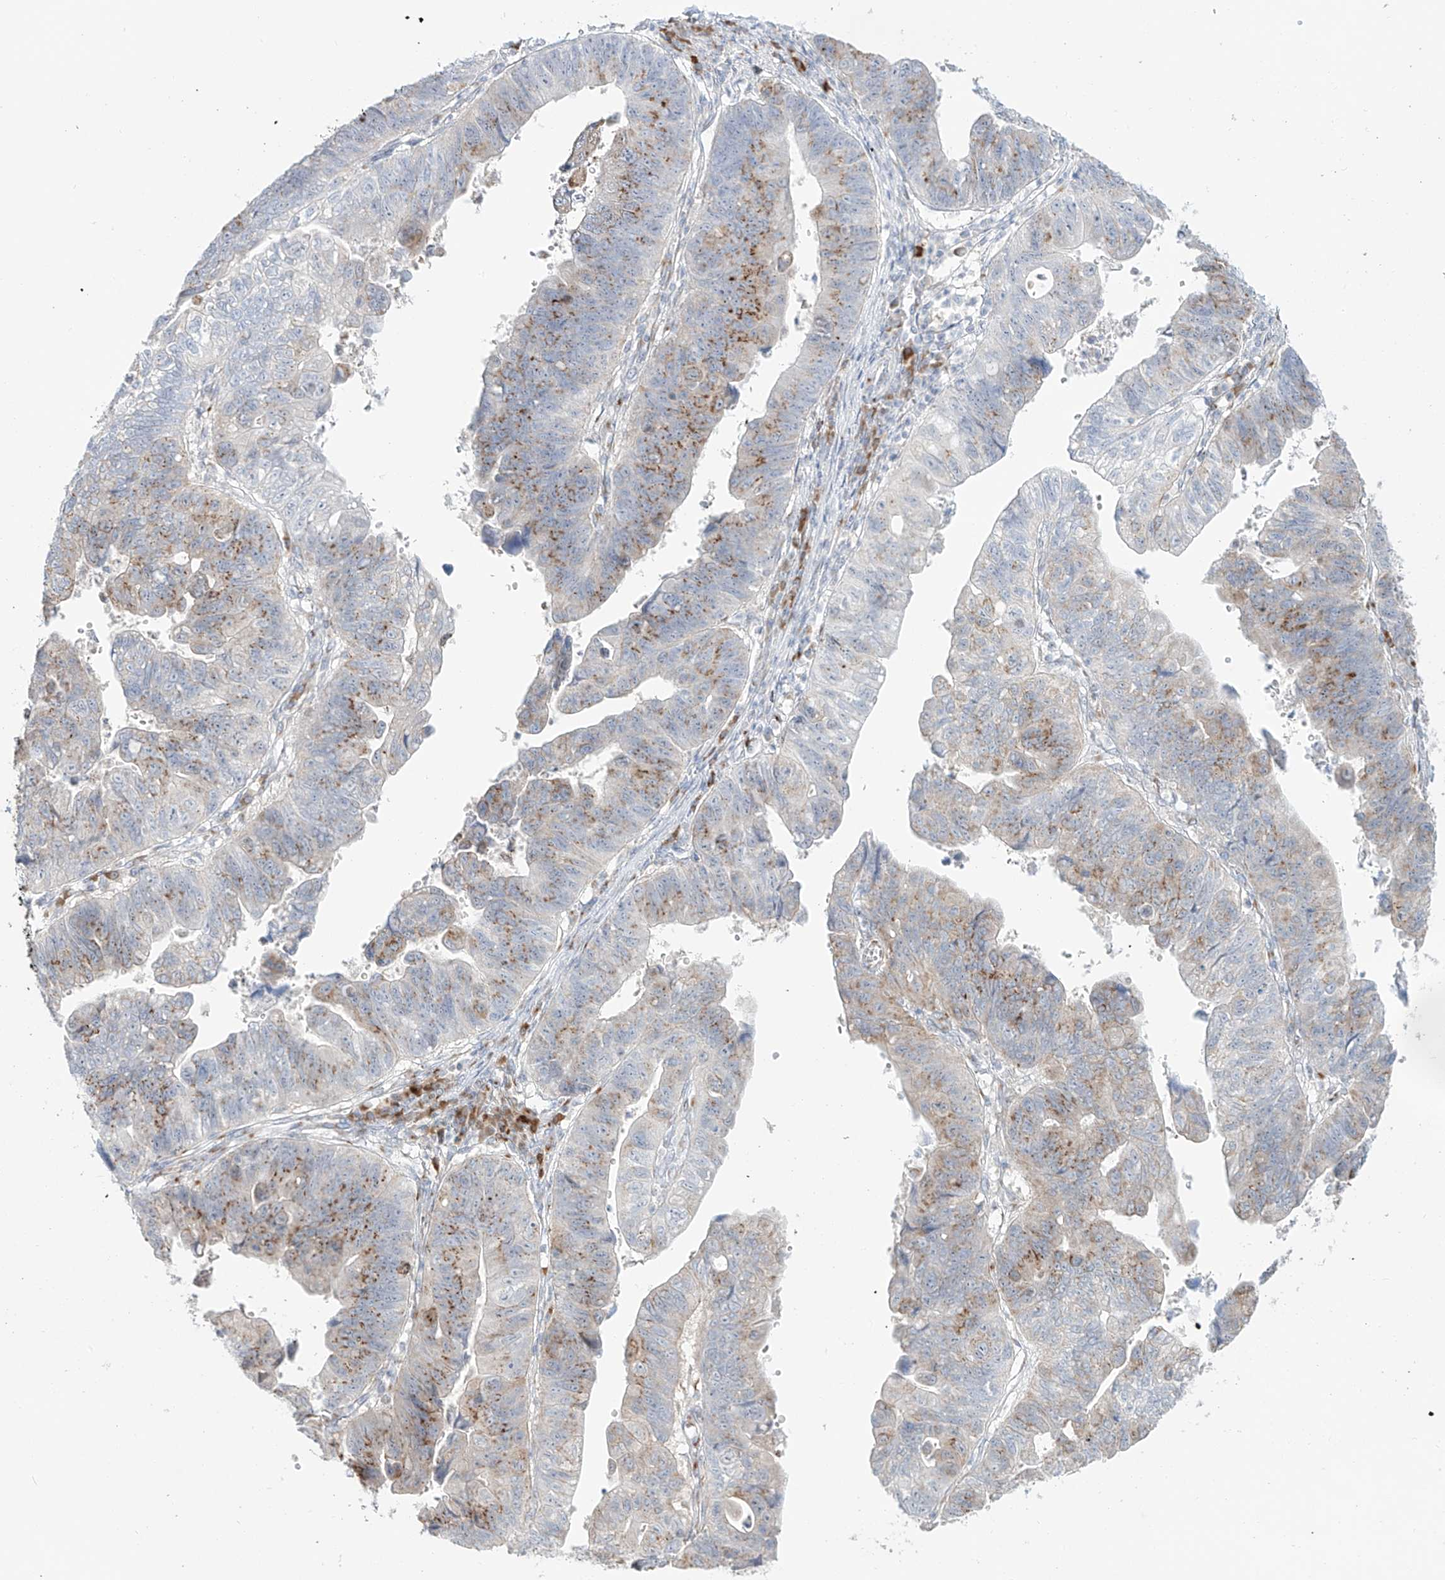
{"staining": {"intensity": "moderate", "quantity": ">75%", "location": "cytoplasmic/membranous"}, "tissue": "stomach cancer", "cell_type": "Tumor cells", "image_type": "cancer", "snomed": [{"axis": "morphology", "description": "Adenocarcinoma, NOS"}, {"axis": "topography", "description": "Stomach"}], "caption": "IHC (DAB (3,3'-diaminobenzidine)) staining of stomach adenocarcinoma displays moderate cytoplasmic/membranous protein positivity in approximately >75% of tumor cells.", "gene": "BSDC1", "patient": {"sex": "male", "age": 59}}